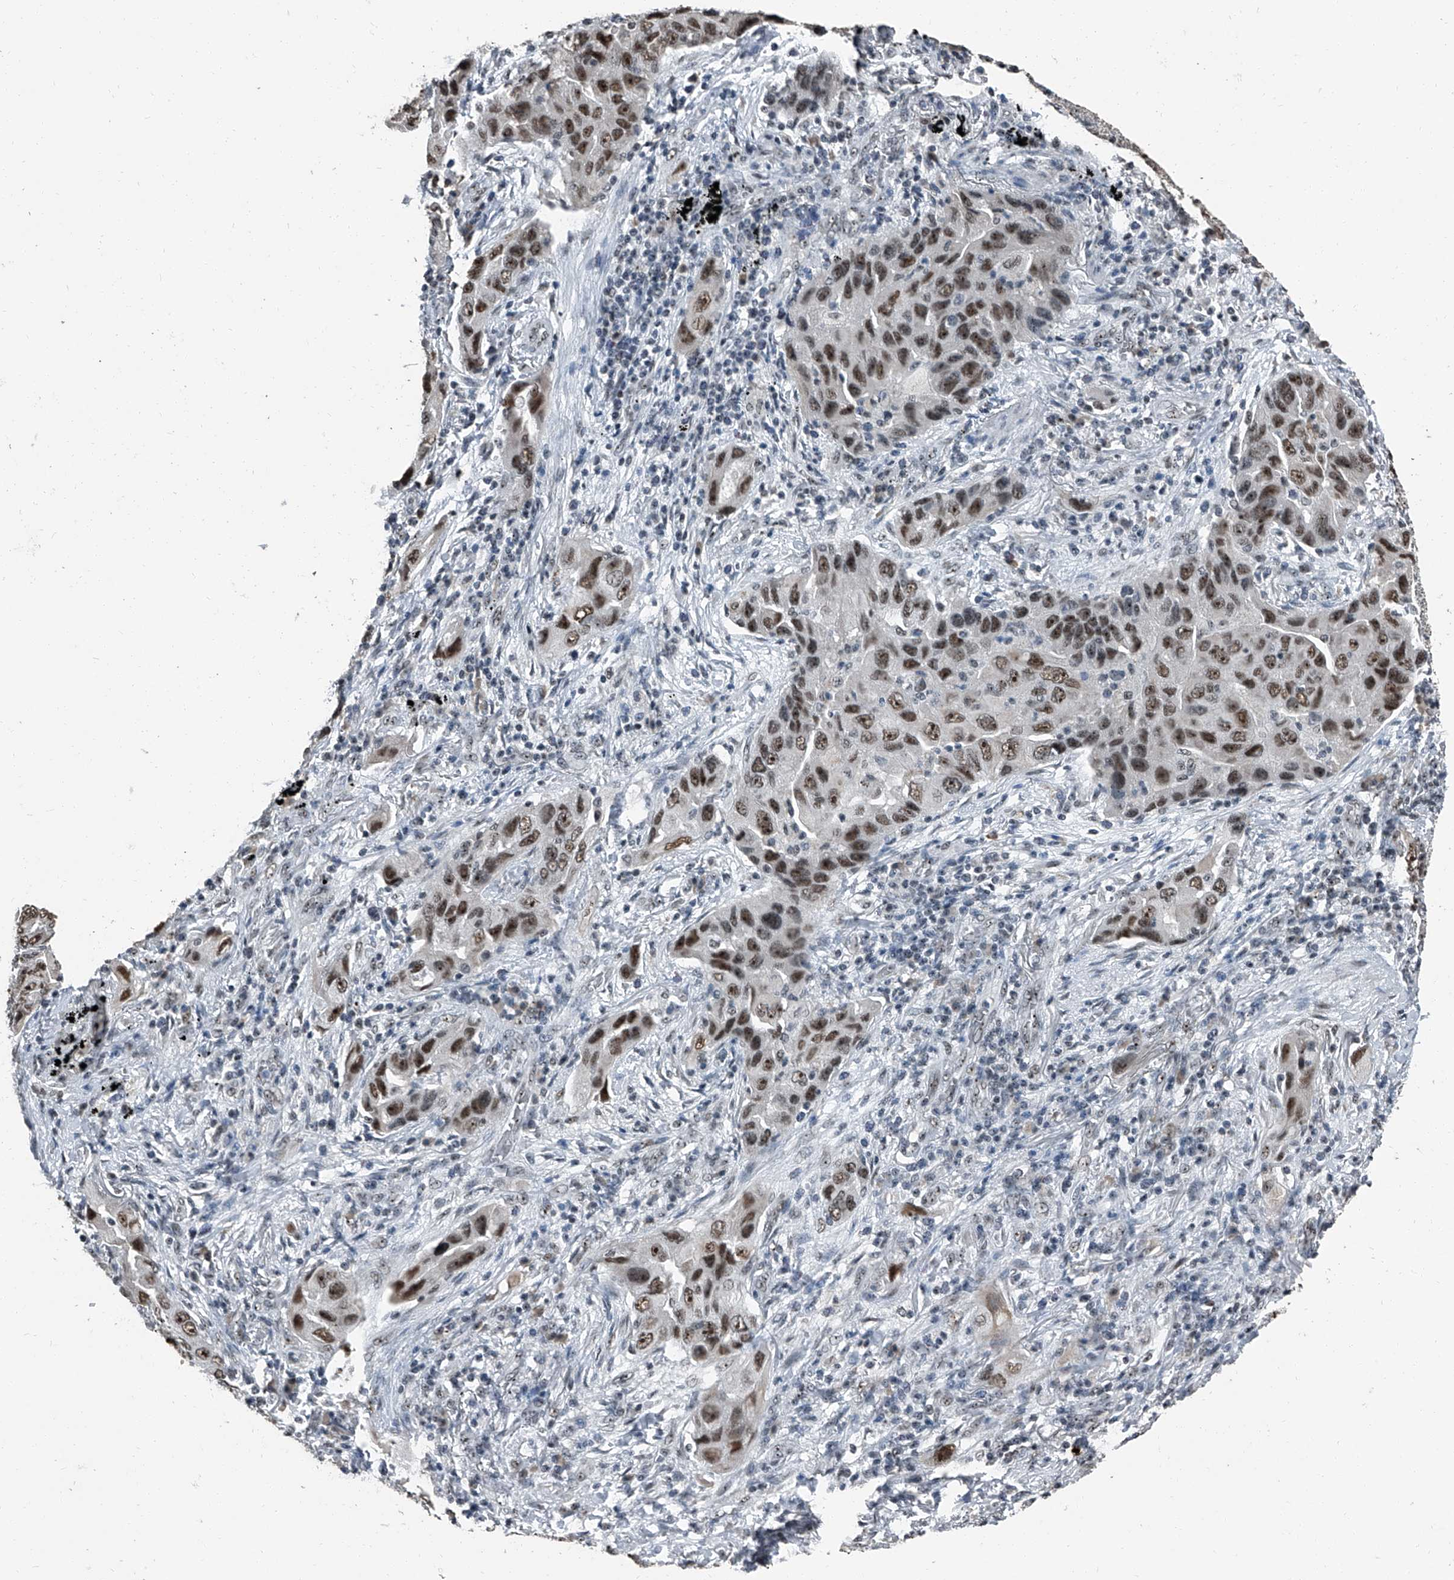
{"staining": {"intensity": "moderate", "quantity": ">75%", "location": "nuclear"}, "tissue": "lung cancer", "cell_type": "Tumor cells", "image_type": "cancer", "snomed": [{"axis": "morphology", "description": "Adenocarcinoma, NOS"}, {"axis": "topography", "description": "Lung"}], "caption": "Adenocarcinoma (lung) tissue reveals moderate nuclear positivity in about >75% of tumor cells, visualized by immunohistochemistry.", "gene": "TCOF1", "patient": {"sex": "female", "age": 65}}